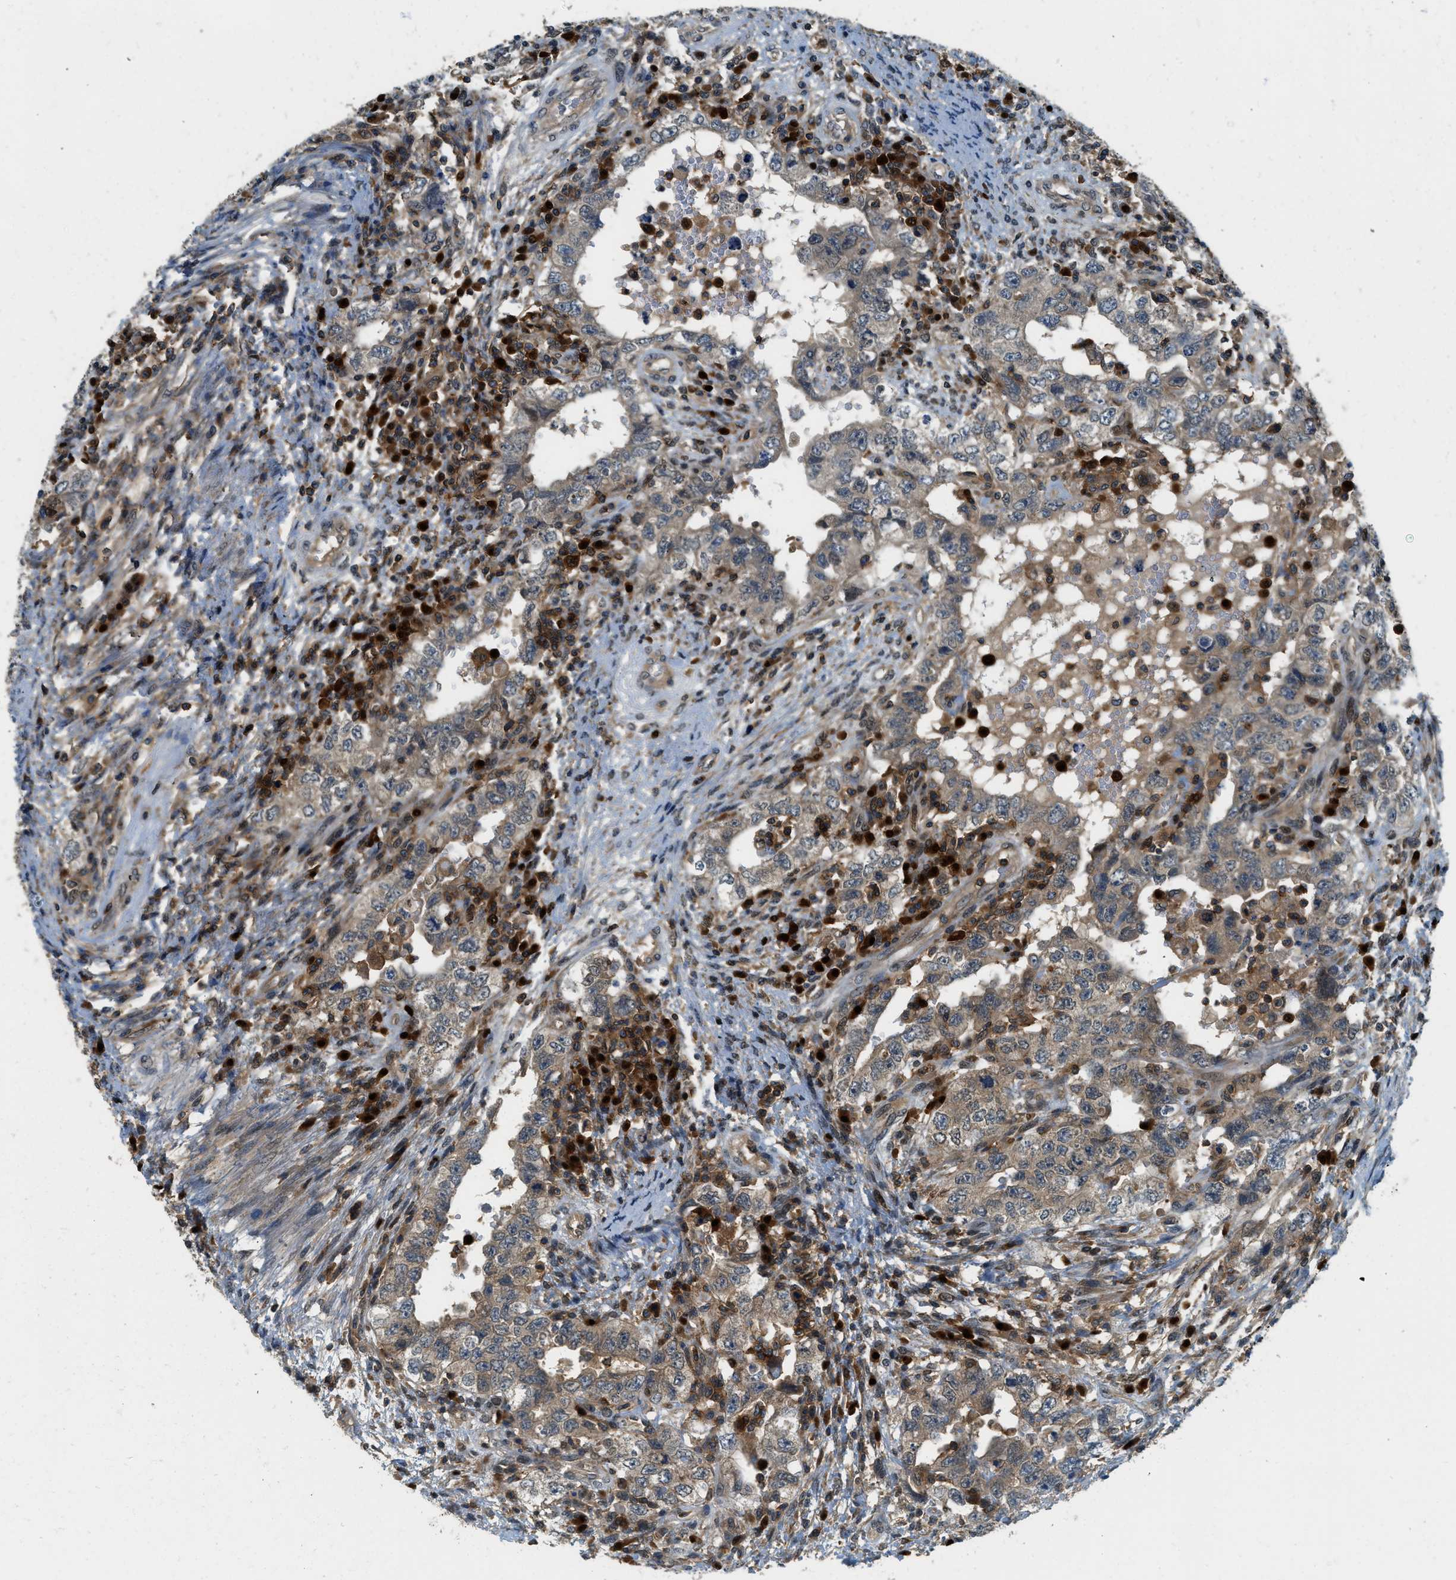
{"staining": {"intensity": "moderate", "quantity": "25%-75%", "location": "cytoplasmic/membranous"}, "tissue": "testis cancer", "cell_type": "Tumor cells", "image_type": "cancer", "snomed": [{"axis": "morphology", "description": "Carcinoma, Embryonal, NOS"}, {"axis": "topography", "description": "Testis"}], "caption": "Testis cancer (embryonal carcinoma) tissue exhibits moderate cytoplasmic/membranous expression in approximately 25%-75% of tumor cells", "gene": "GMPPB", "patient": {"sex": "male", "age": 26}}